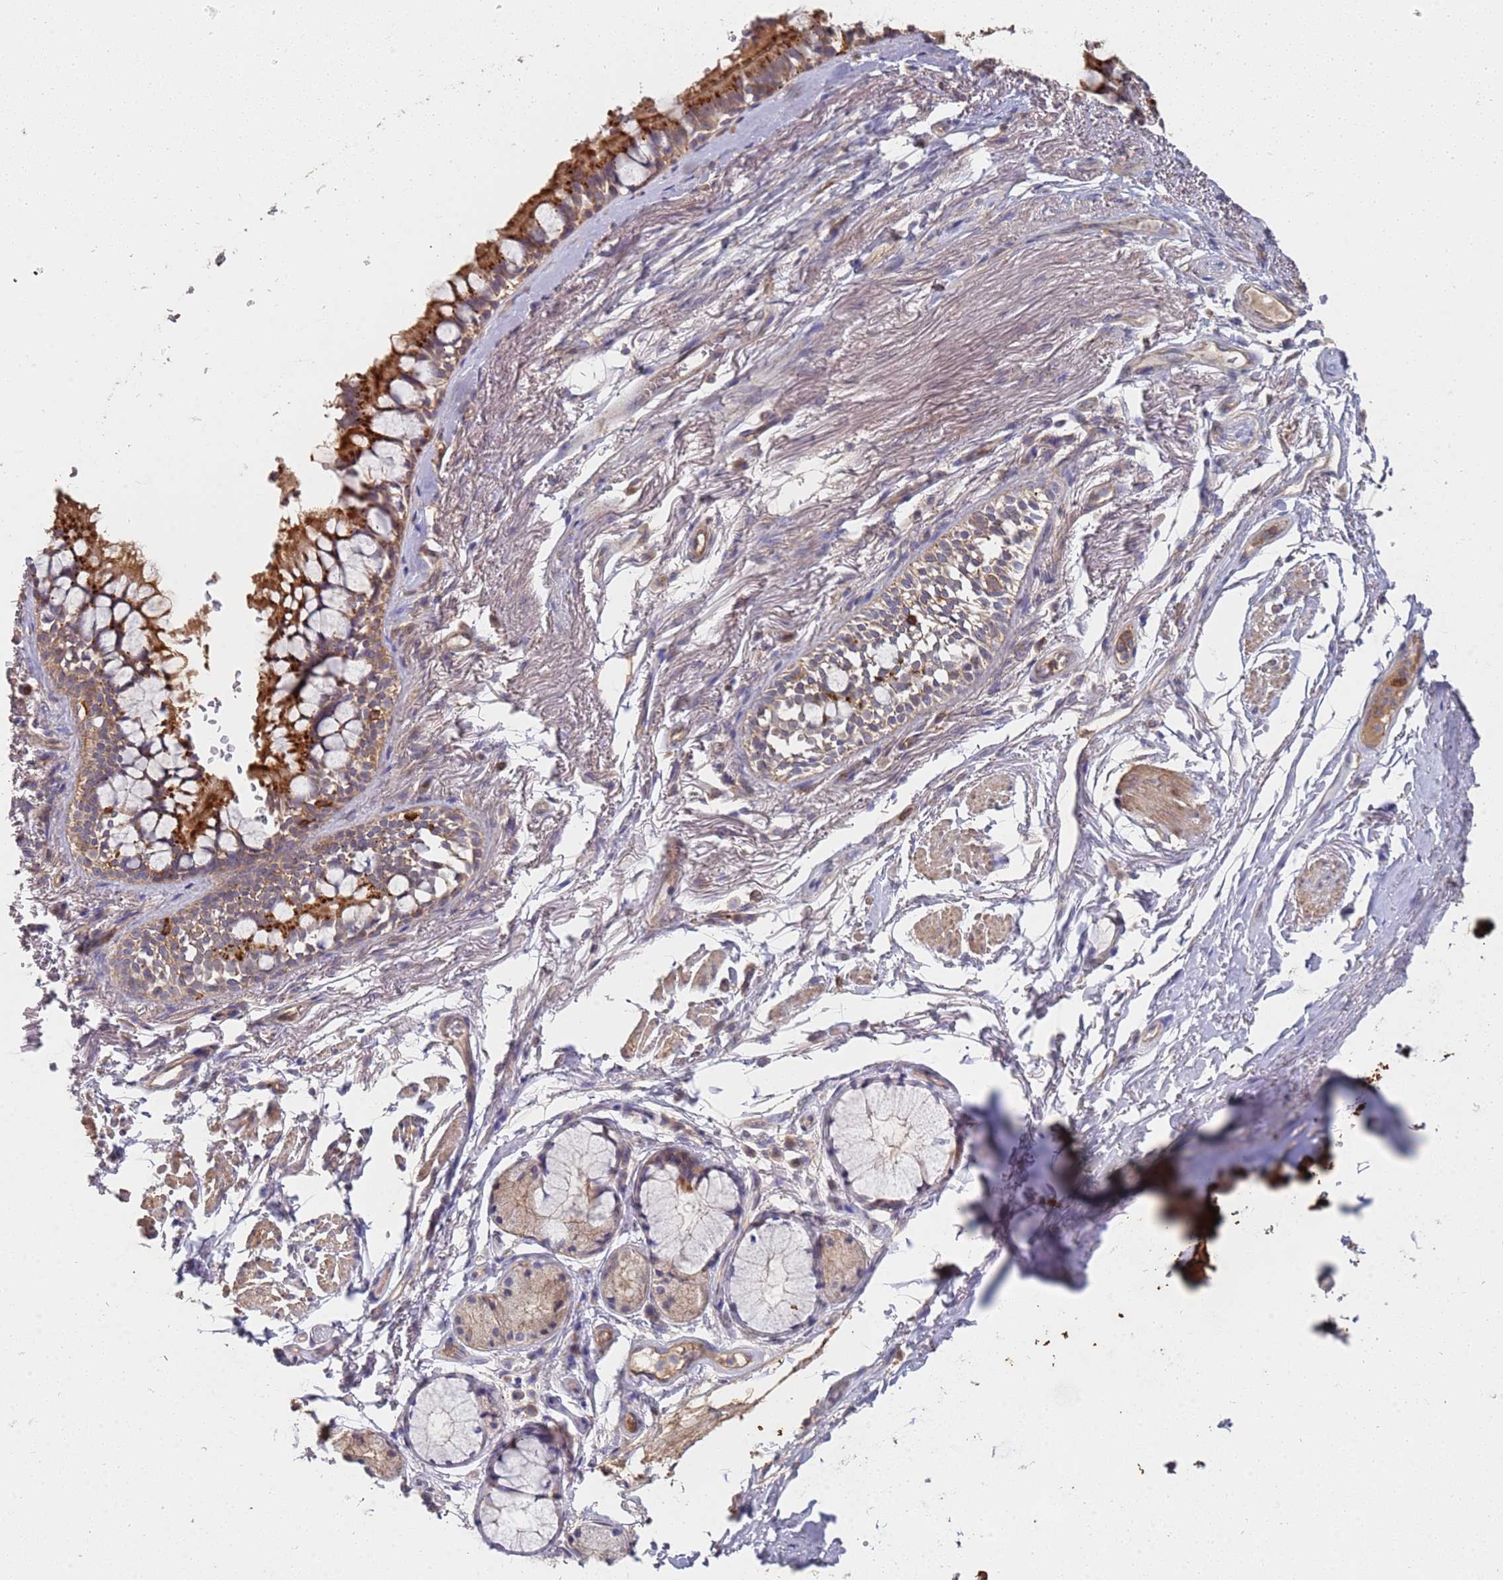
{"staining": {"intensity": "strong", "quantity": "25%-75%", "location": "cytoplasmic/membranous"}, "tissue": "bronchus", "cell_type": "Respiratory epithelial cells", "image_type": "normal", "snomed": [{"axis": "morphology", "description": "Normal tissue, NOS"}, {"axis": "topography", "description": "Bronchus"}], "caption": "High-magnification brightfield microscopy of benign bronchus stained with DAB (3,3'-diaminobenzidine) (brown) and counterstained with hematoxylin (blue). respiratory epithelial cells exhibit strong cytoplasmic/membranous staining is appreciated in about25%-75% of cells. The staining is performed using DAB (3,3'-diaminobenzidine) brown chromogen to label protein expression. The nuclei are counter-stained blue using hematoxylin.", "gene": "ABCB6", "patient": {"sex": "male", "age": 70}}